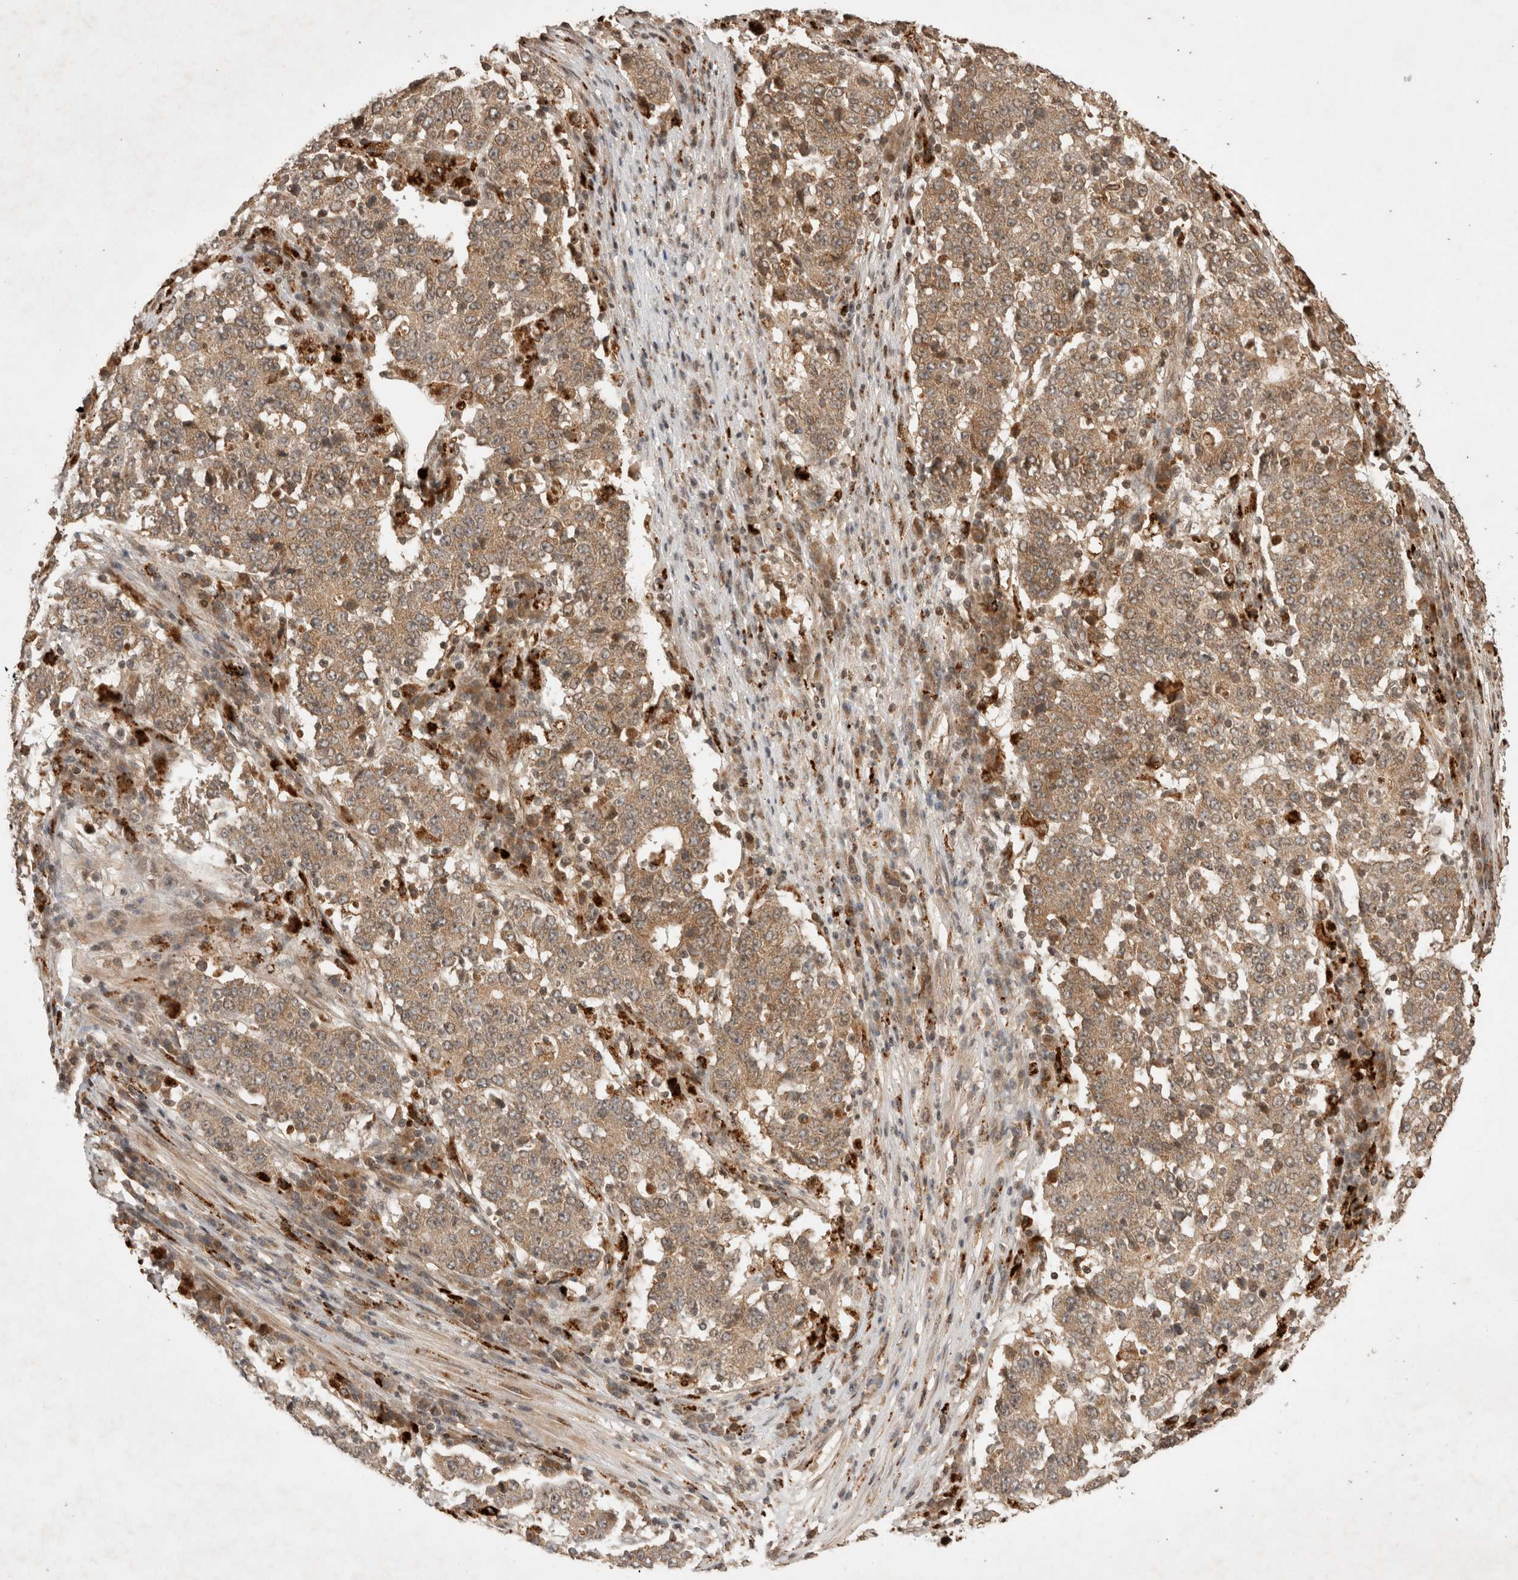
{"staining": {"intensity": "weak", "quantity": ">75%", "location": "cytoplasmic/membranous"}, "tissue": "stomach cancer", "cell_type": "Tumor cells", "image_type": "cancer", "snomed": [{"axis": "morphology", "description": "Adenocarcinoma, NOS"}, {"axis": "topography", "description": "Stomach"}], "caption": "A histopathology image of human adenocarcinoma (stomach) stained for a protein exhibits weak cytoplasmic/membranous brown staining in tumor cells.", "gene": "FAM221A", "patient": {"sex": "male", "age": 59}}